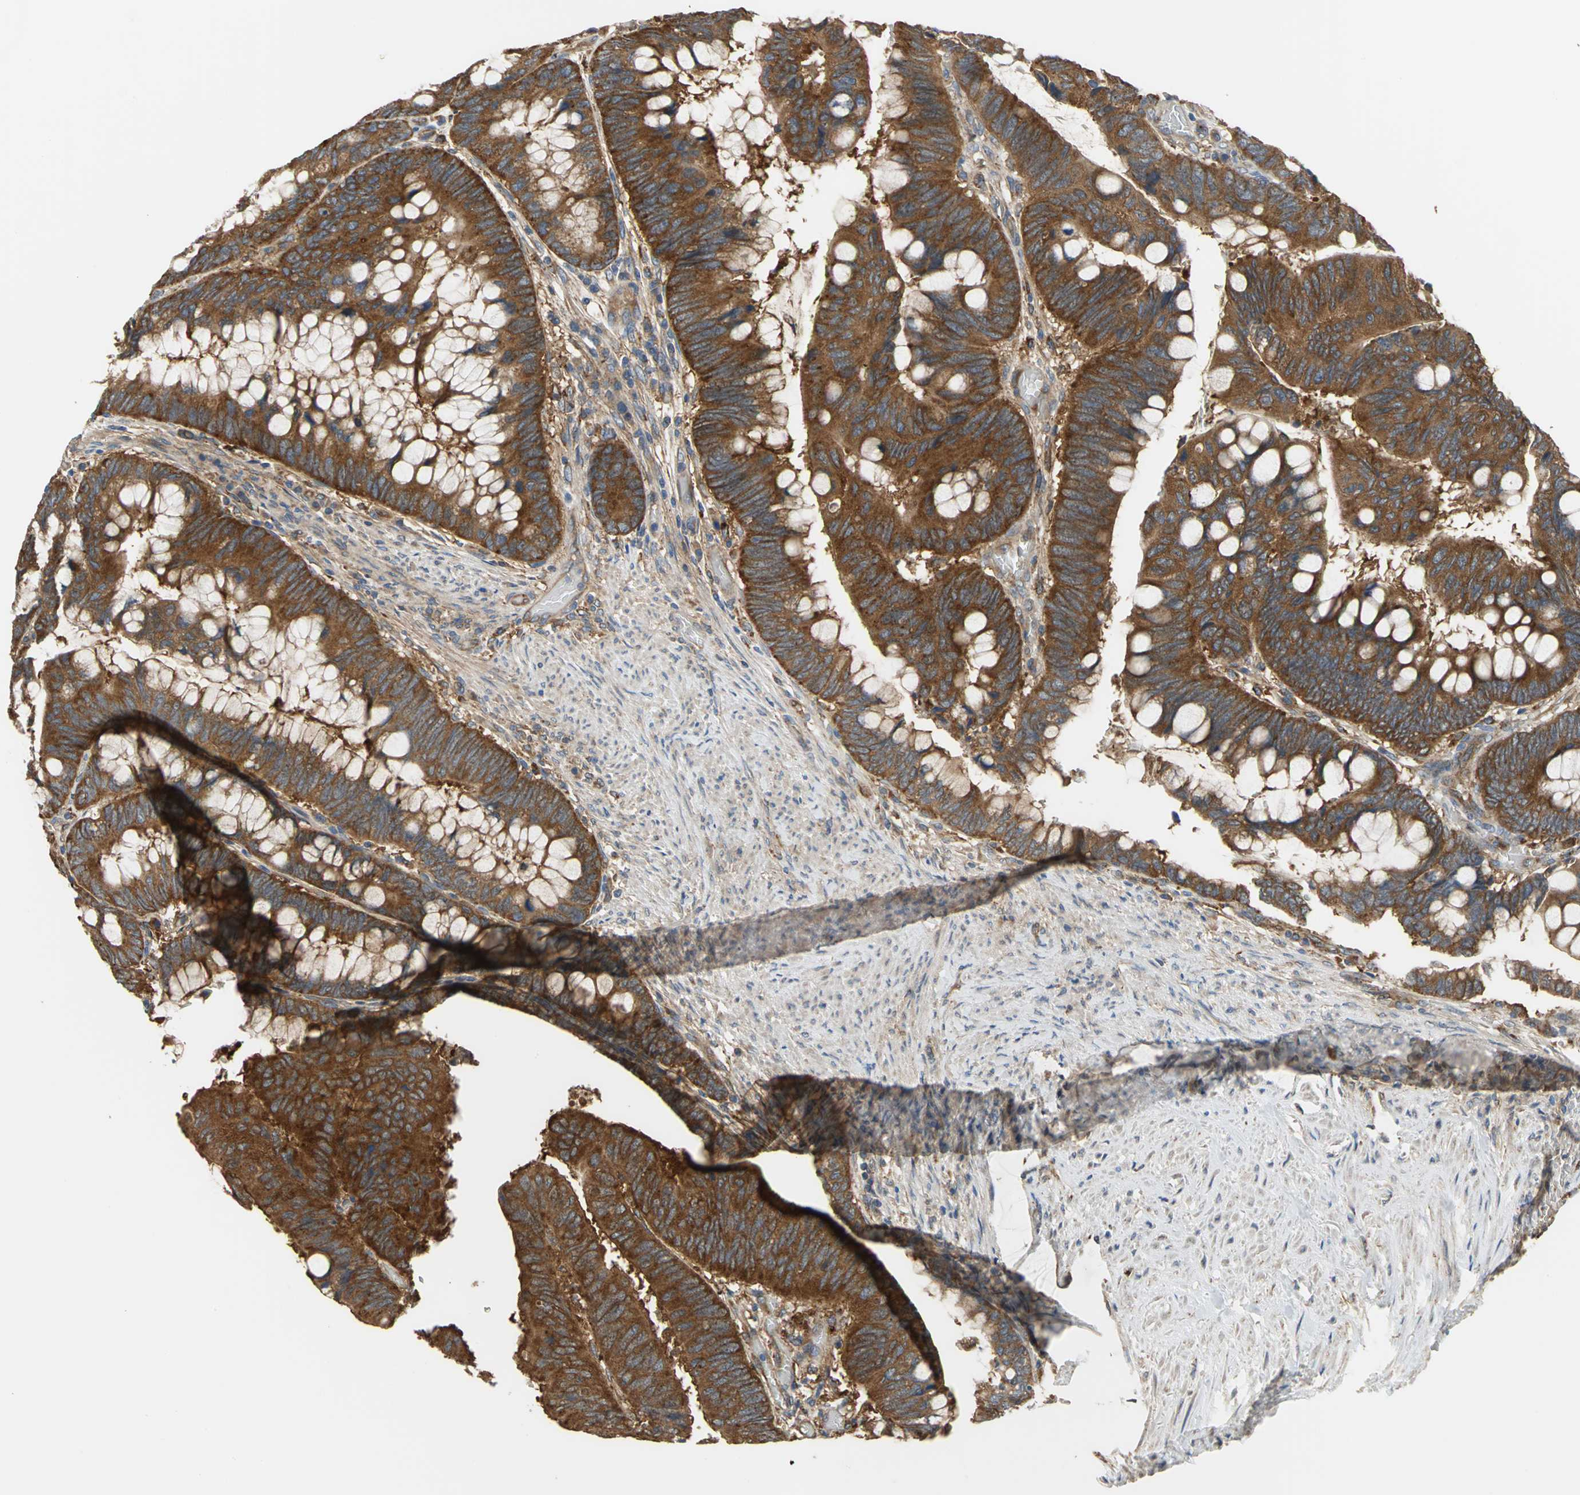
{"staining": {"intensity": "strong", "quantity": ">75%", "location": "cytoplasmic/membranous"}, "tissue": "colorectal cancer", "cell_type": "Tumor cells", "image_type": "cancer", "snomed": [{"axis": "morphology", "description": "Normal tissue, NOS"}, {"axis": "morphology", "description": "Adenocarcinoma, NOS"}, {"axis": "topography", "description": "Rectum"}], "caption": "Colorectal cancer stained with immunohistochemistry (IHC) reveals strong cytoplasmic/membranous expression in about >75% of tumor cells. (brown staining indicates protein expression, while blue staining denotes nuclei).", "gene": "DIAPH2", "patient": {"sex": "male", "age": 92}}